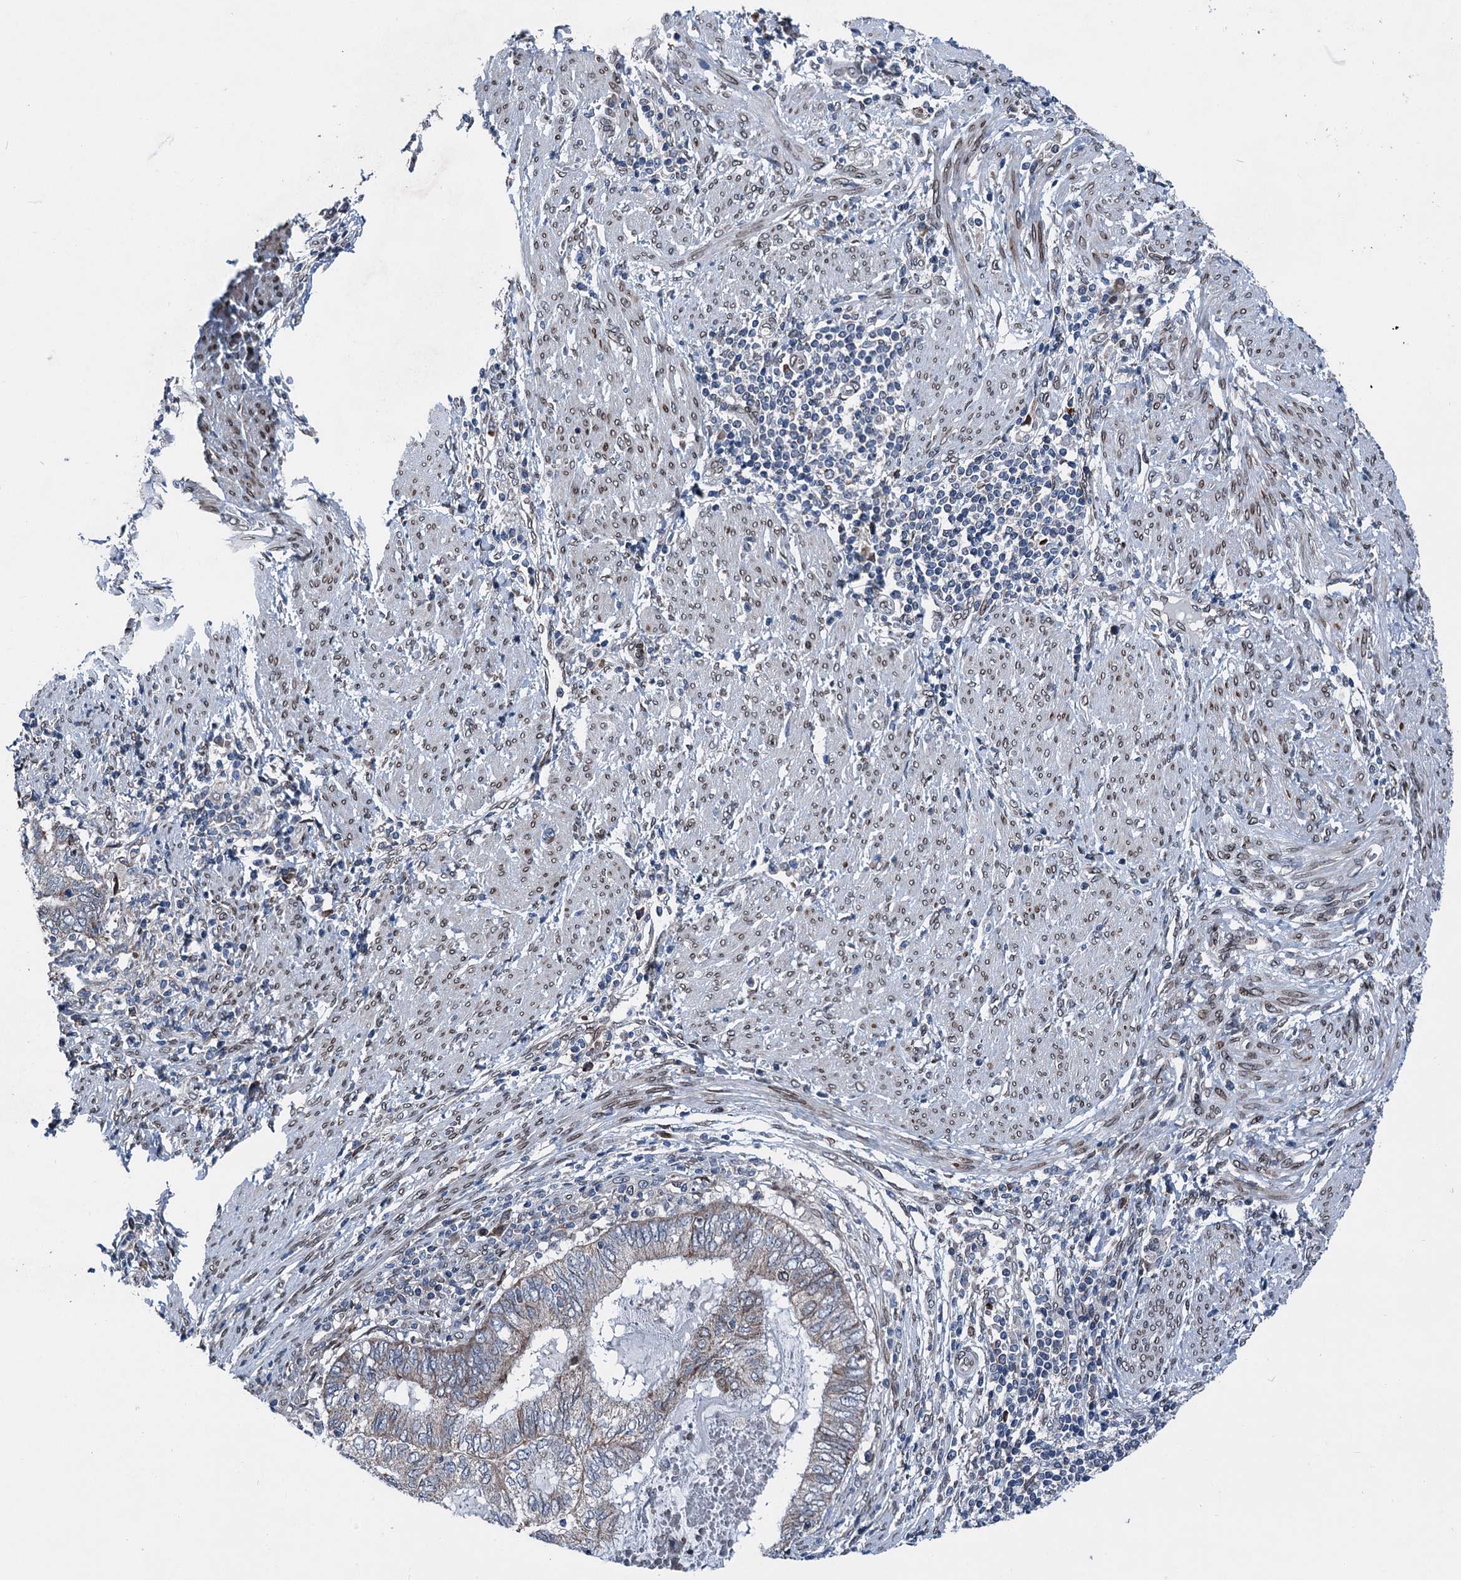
{"staining": {"intensity": "weak", "quantity": "25%-75%", "location": "cytoplasmic/membranous"}, "tissue": "endometrial cancer", "cell_type": "Tumor cells", "image_type": "cancer", "snomed": [{"axis": "morphology", "description": "Adenocarcinoma, NOS"}, {"axis": "topography", "description": "Uterus"}, {"axis": "topography", "description": "Endometrium"}], "caption": "There is low levels of weak cytoplasmic/membranous positivity in tumor cells of endometrial cancer (adenocarcinoma), as demonstrated by immunohistochemical staining (brown color).", "gene": "MRPL14", "patient": {"sex": "female", "age": 70}}